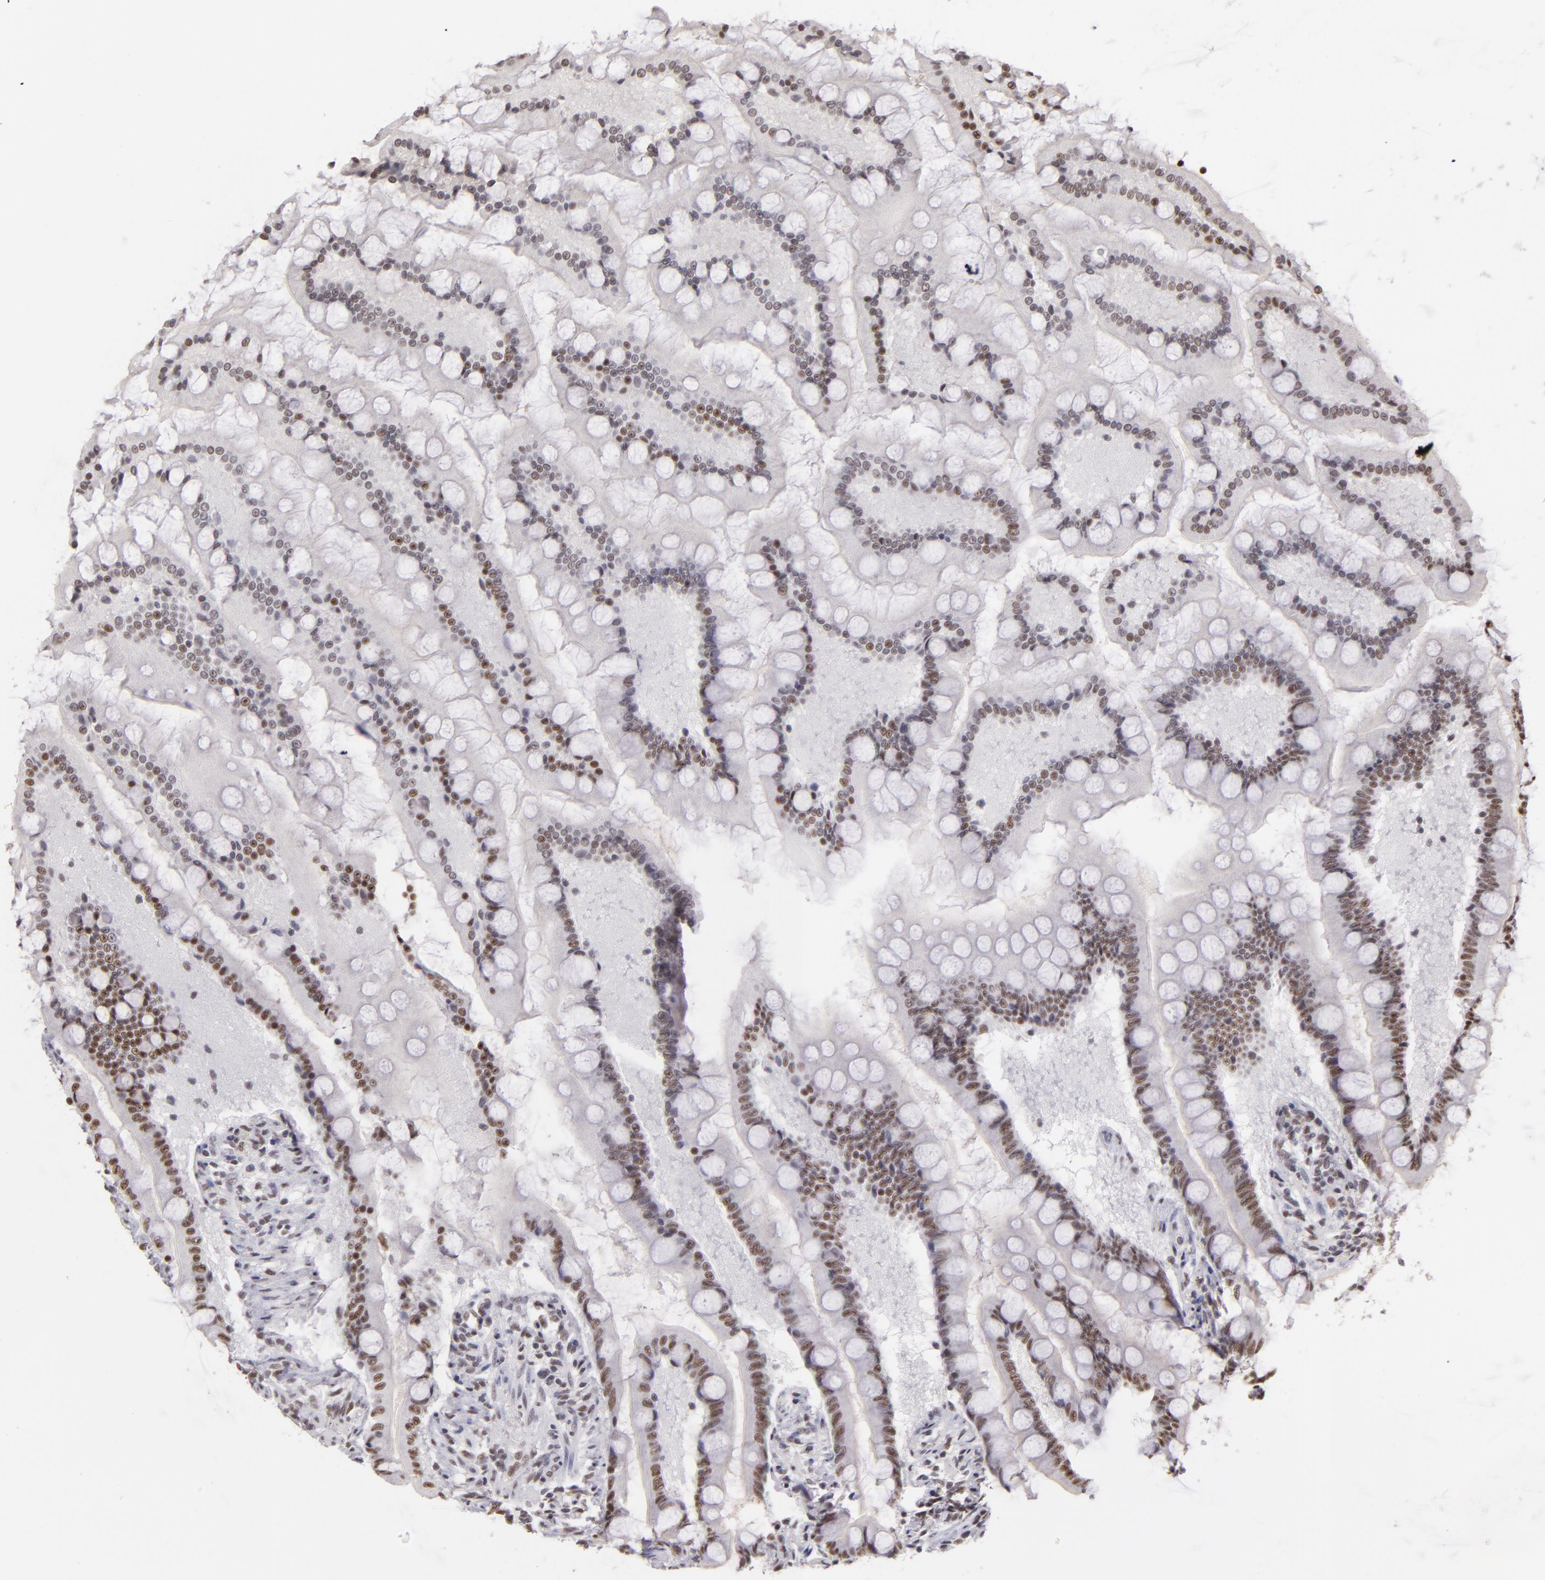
{"staining": {"intensity": "moderate", "quantity": ">75%", "location": "nuclear"}, "tissue": "small intestine", "cell_type": "Glandular cells", "image_type": "normal", "snomed": [{"axis": "morphology", "description": "Normal tissue, NOS"}, {"axis": "topography", "description": "Small intestine"}], "caption": "Moderate nuclear expression for a protein is seen in approximately >75% of glandular cells of normal small intestine using IHC.", "gene": "INTS6", "patient": {"sex": "male", "age": 41}}